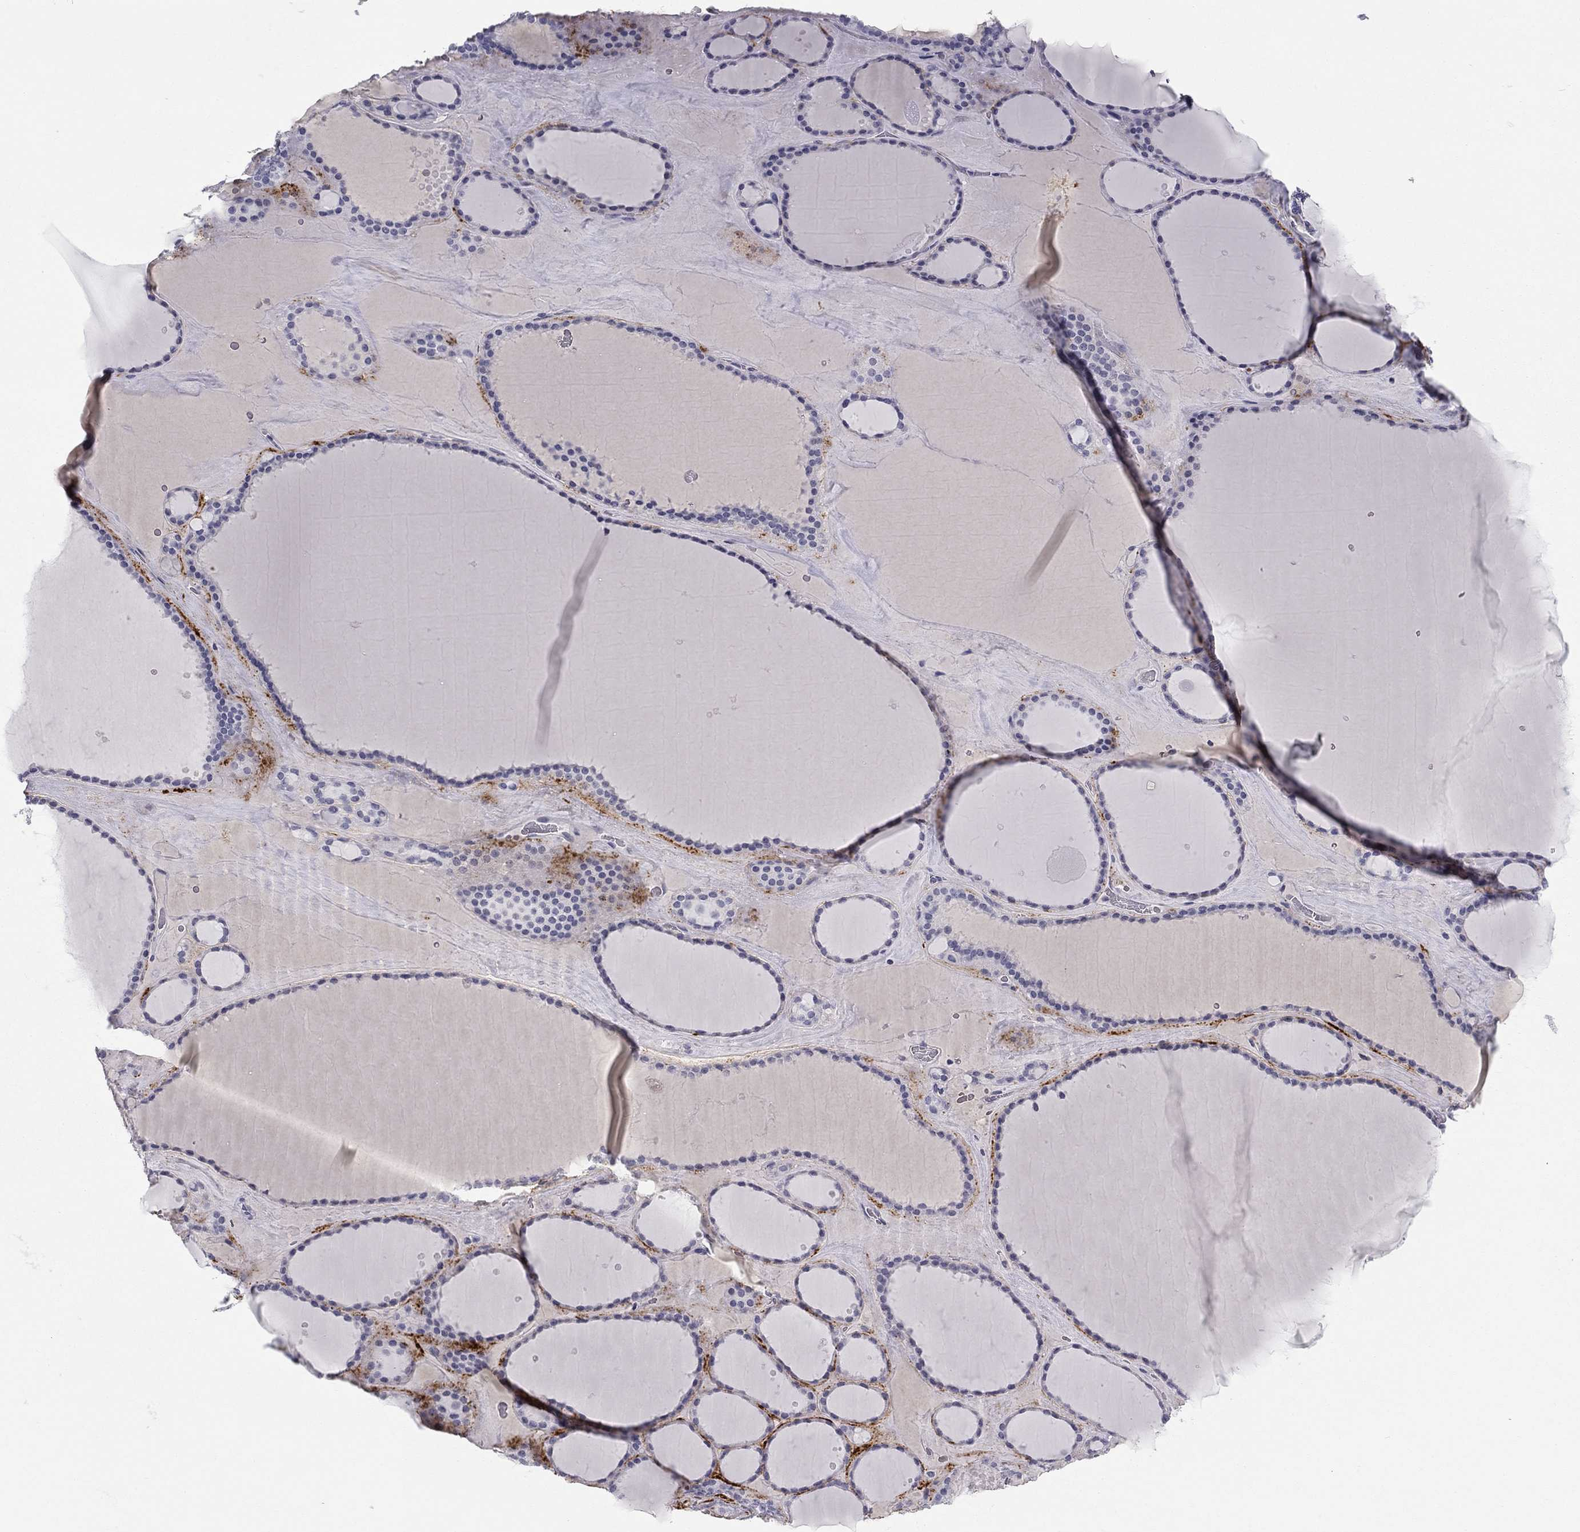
{"staining": {"intensity": "negative", "quantity": "none", "location": "none"}, "tissue": "thyroid gland", "cell_type": "Glandular cells", "image_type": "normal", "snomed": [{"axis": "morphology", "description": "Normal tissue, NOS"}, {"axis": "topography", "description": "Thyroid gland"}], "caption": "Glandular cells are negative for brown protein staining in normal thyroid gland.", "gene": "TFAP2B", "patient": {"sex": "male", "age": 63}}